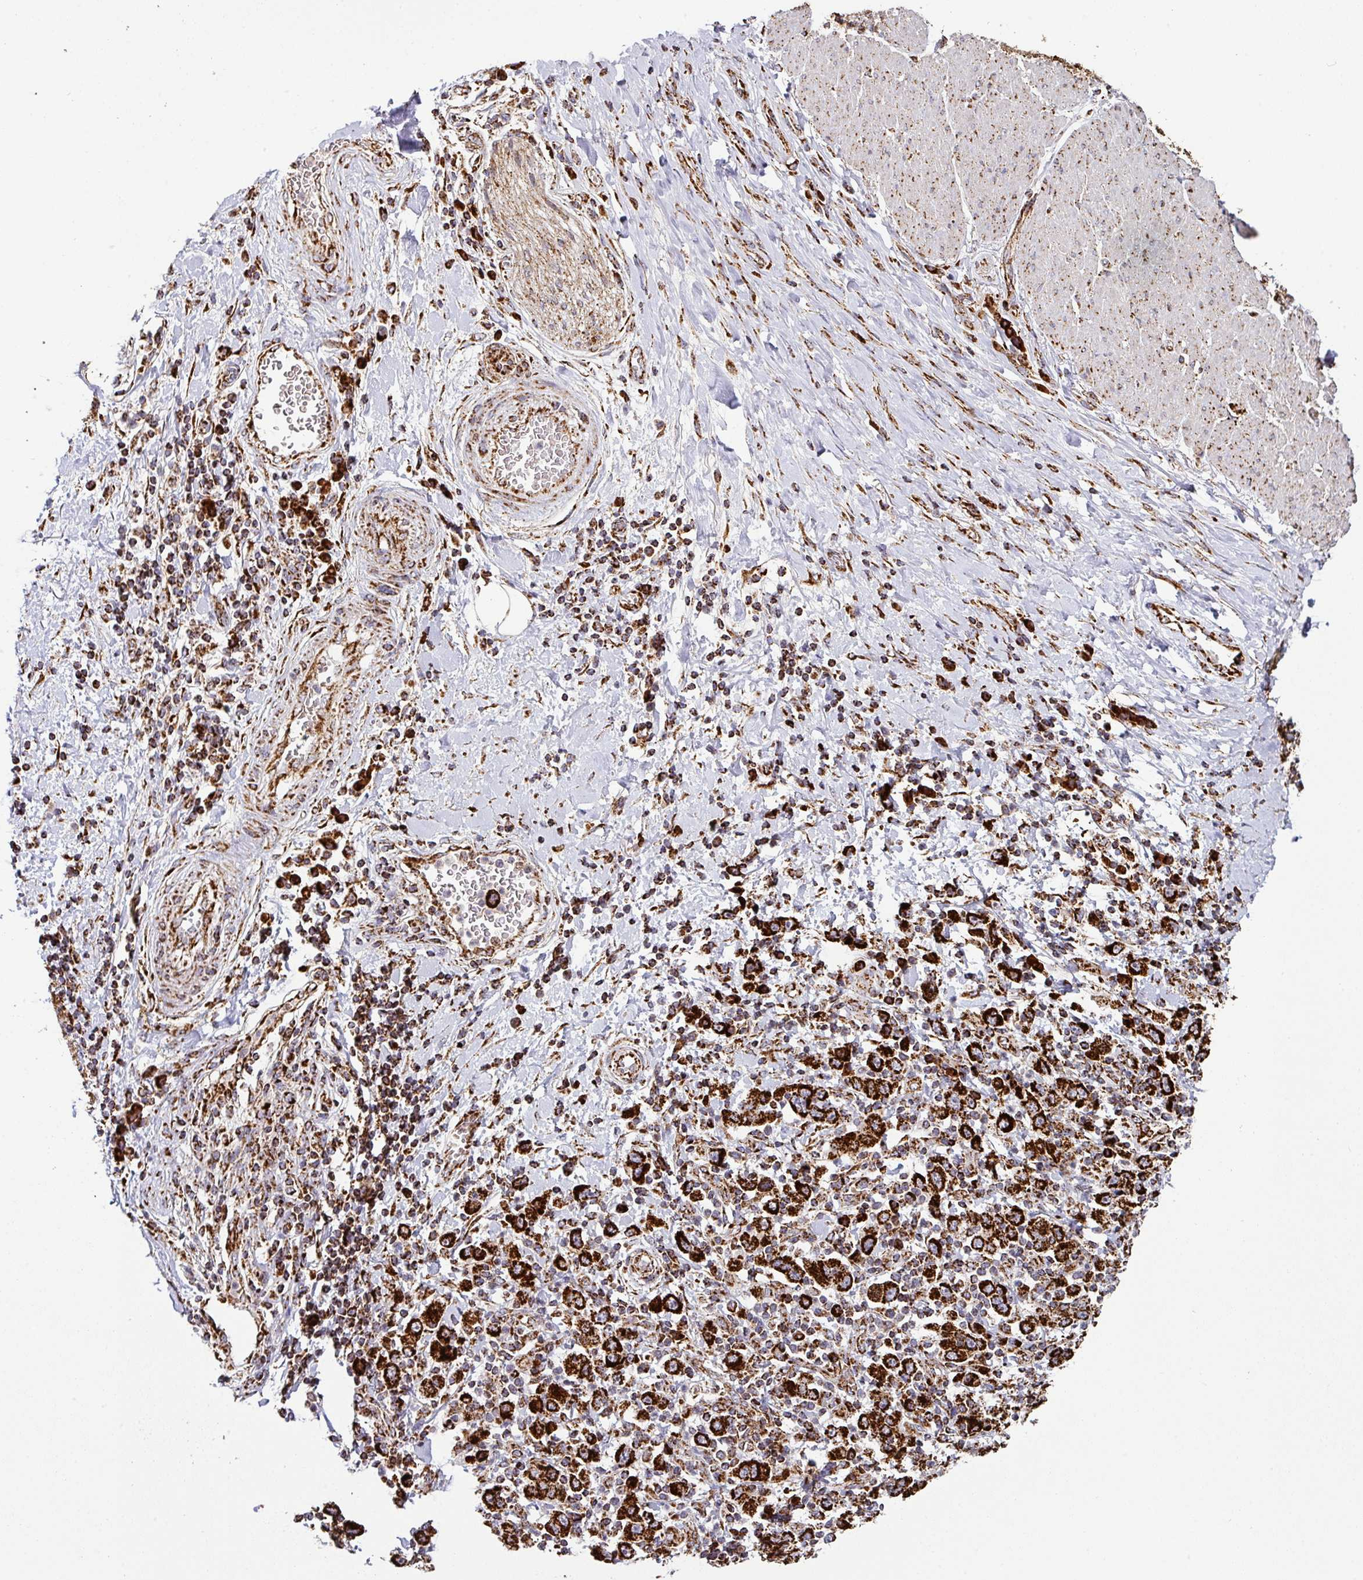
{"staining": {"intensity": "strong", "quantity": ">75%", "location": "cytoplasmic/membranous"}, "tissue": "stomach cancer", "cell_type": "Tumor cells", "image_type": "cancer", "snomed": [{"axis": "morphology", "description": "Normal tissue, NOS"}, {"axis": "morphology", "description": "Adenocarcinoma, NOS"}, {"axis": "topography", "description": "Stomach, upper"}, {"axis": "topography", "description": "Stomach"}], "caption": "Immunohistochemical staining of stomach adenocarcinoma displays high levels of strong cytoplasmic/membranous staining in about >75% of tumor cells.", "gene": "TRAP1", "patient": {"sex": "male", "age": 59}}